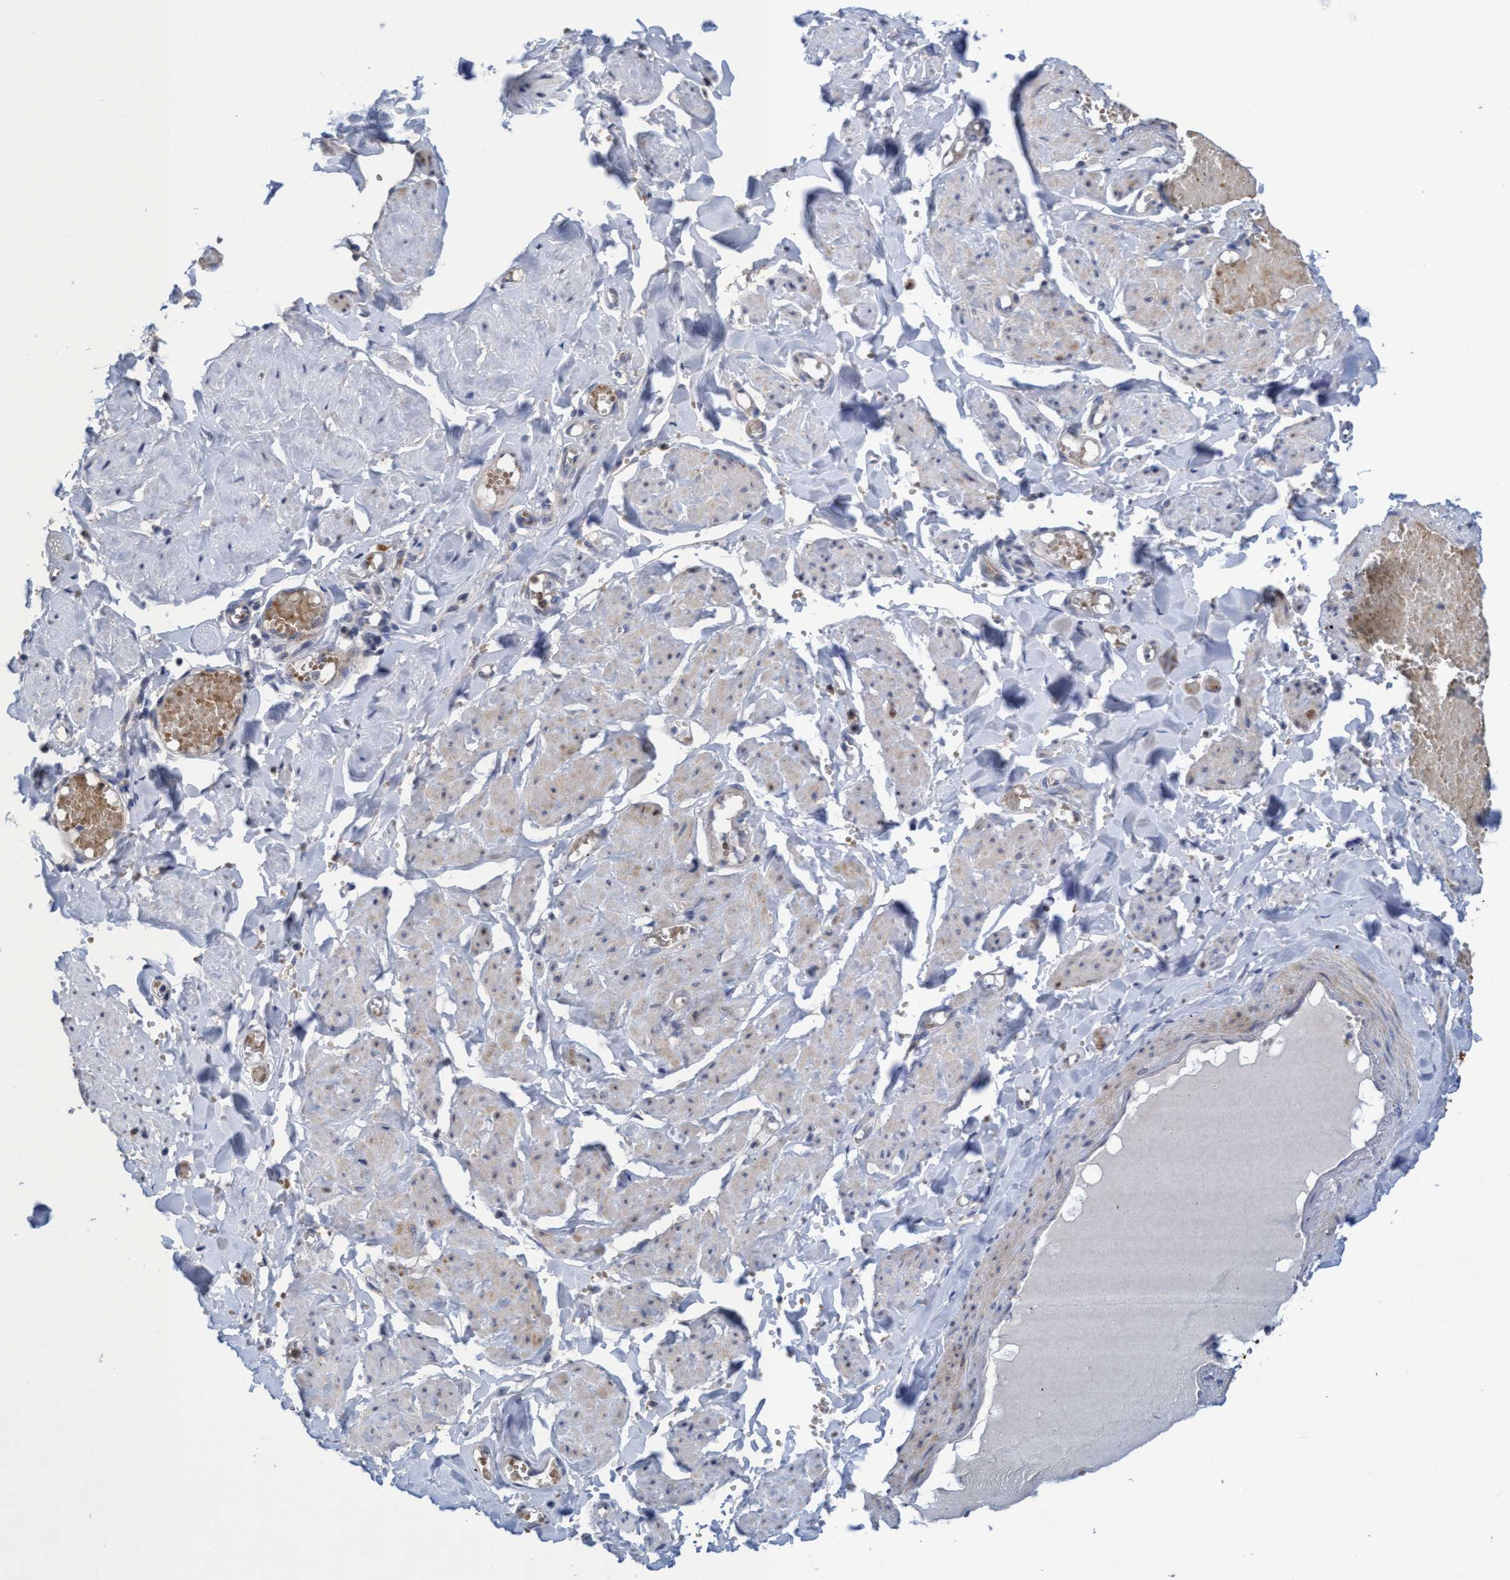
{"staining": {"intensity": "negative", "quantity": "none", "location": "none"}, "tissue": "adipose tissue", "cell_type": "Adipocytes", "image_type": "normal", "snomed": [{"axis": "morphology", "description": "Normal tissue, NOS"}, {"axis": "topography", "description": "Vascular tissue"}, {"axis": "topography", "description": "Fallopian tube"}, {"axis": "topography", "description": "Ovary"}], "caption": "Immunohistochemistry image of benign adipose tissue: adipose tissue stained with DAB shows no significant protein positivity in adipocytes.", "gene": "SEMA4D", "patient": {"sex": "female", "age": 67}}